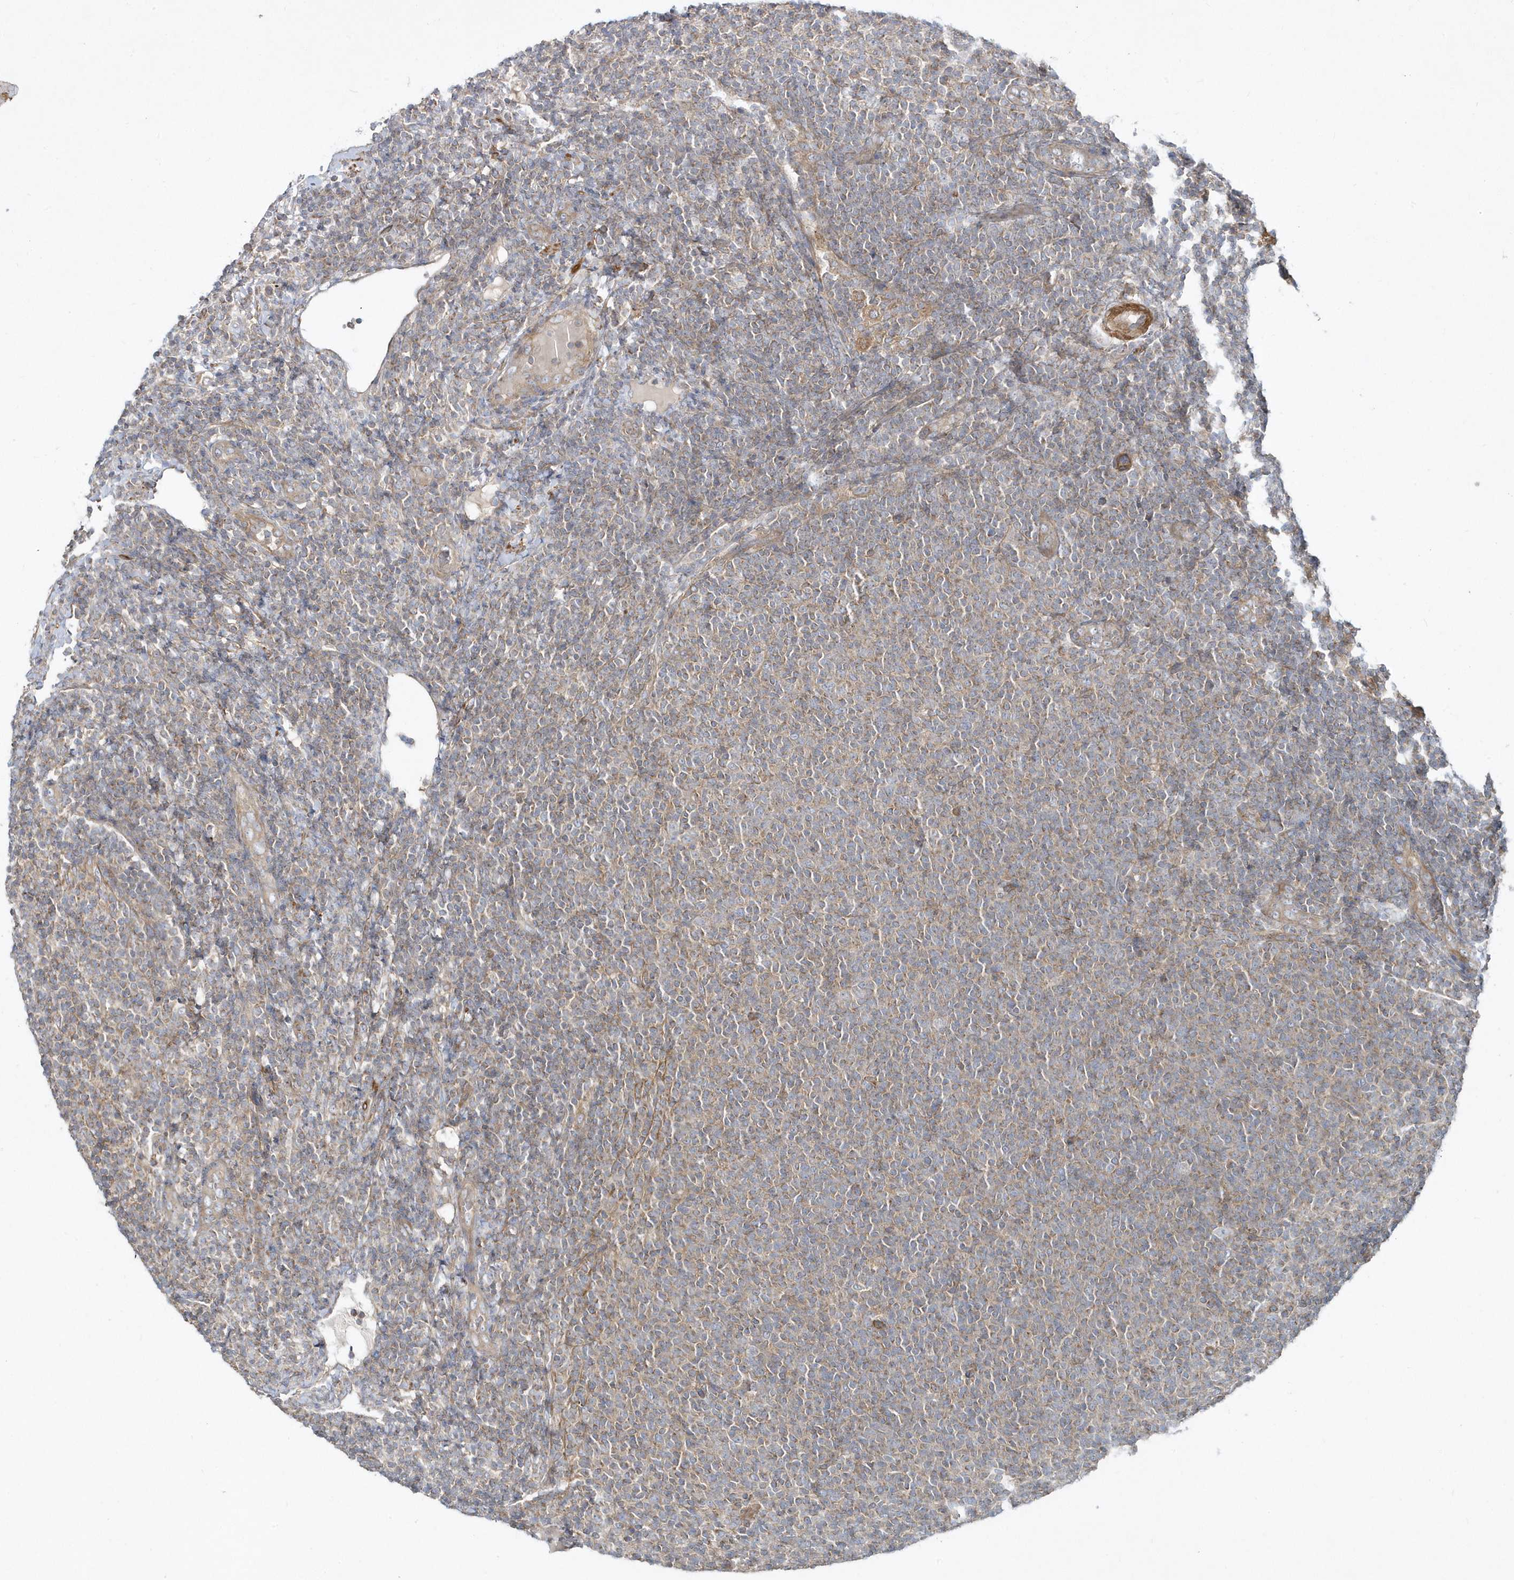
{"staining": {"intensity": "weak", "quantity": "25%-75%", "location": "cytoplasmic/membranous"}, "tissue": "lymphoma", "cell_type": "Tumor cells", "image_type": "cancer", "snomed": [{"axis": "morphology", "description": "Malignant lymphoma, non-Hodgkin's type, Low grade"}, {"axis": "topography", "description": "Lymph node"}], "caption": "The immunohistochemical stain highlights weak cytoplasmic/membranous expression in tumor cells of lymphoma tissue.", "gene": "LEXM", "patient": {"sex": "male", "age": 66}}